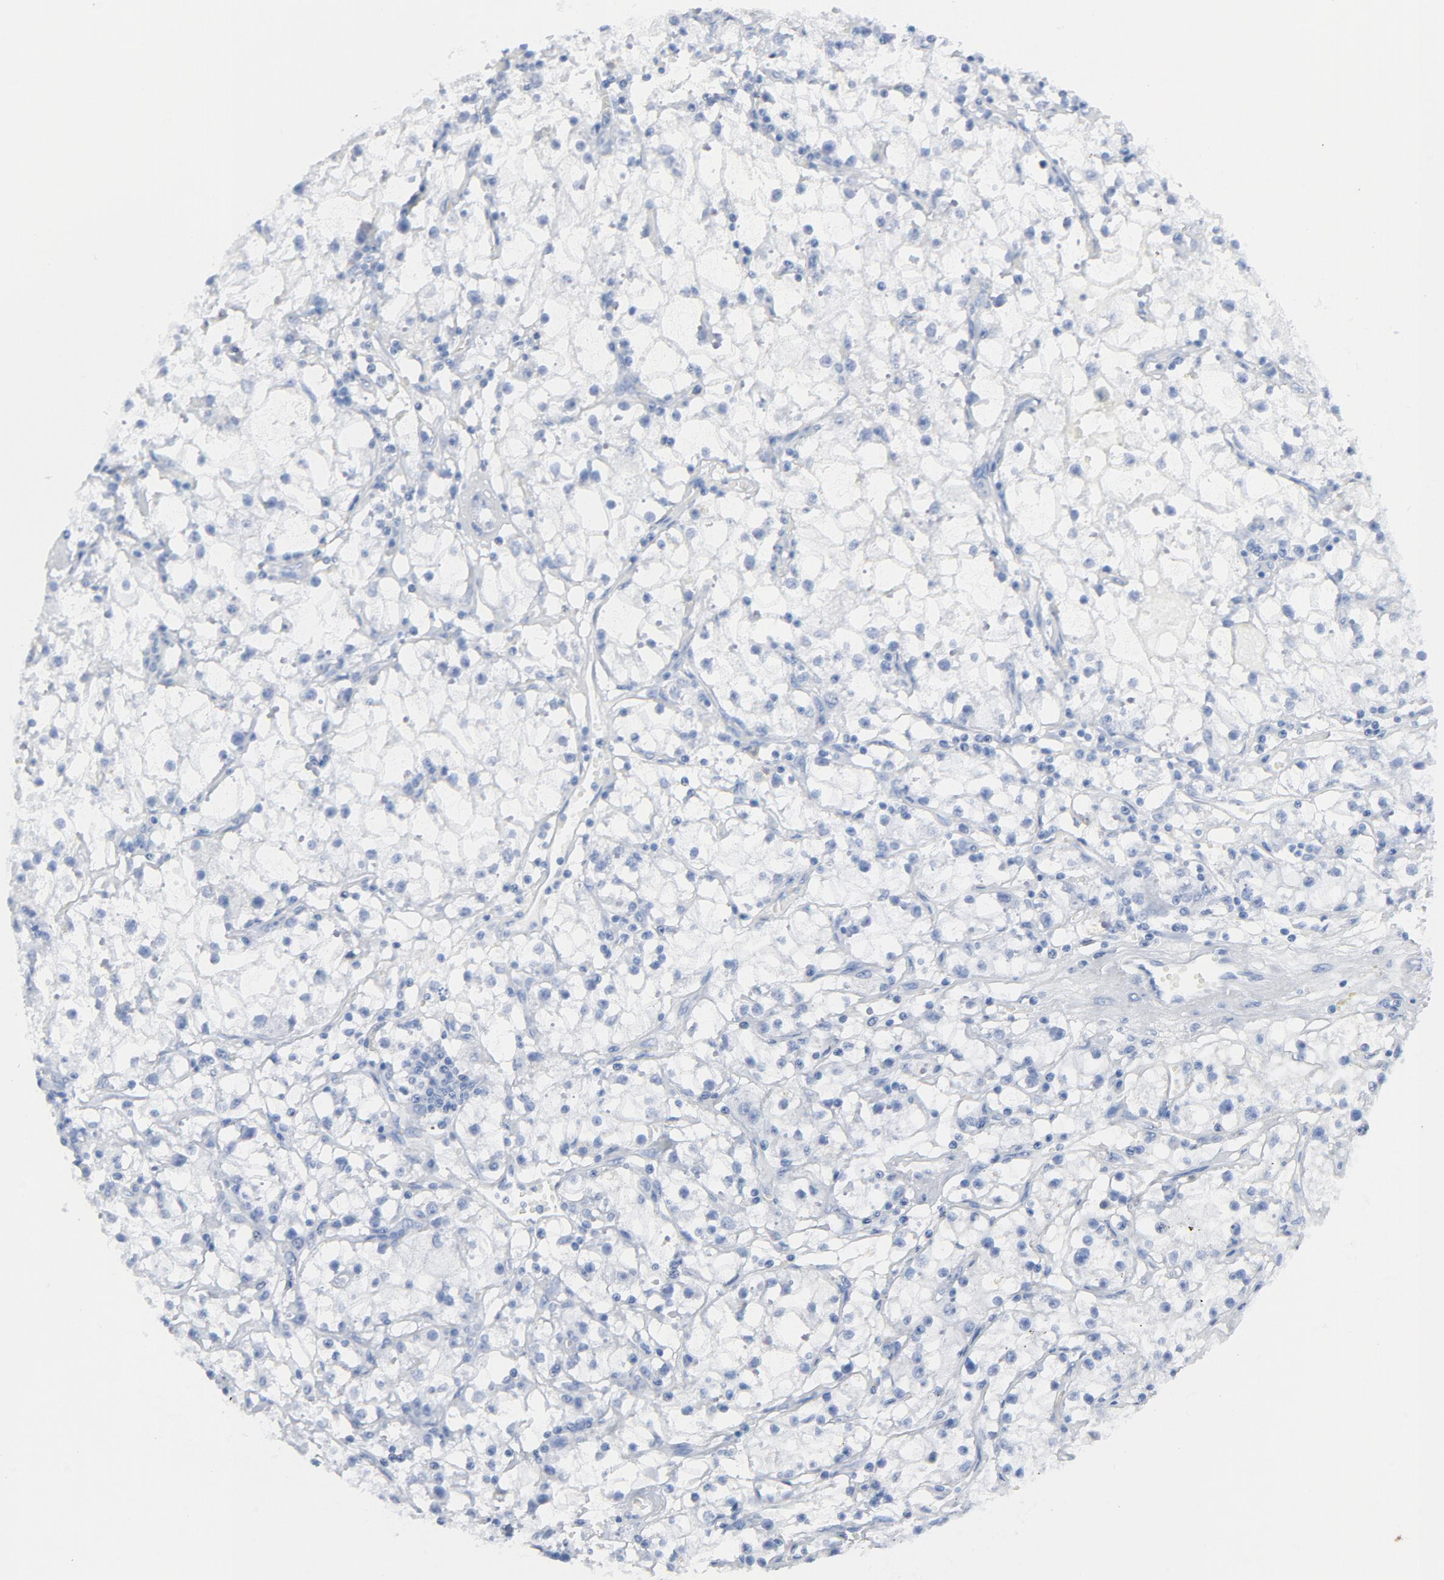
{"staining": {"intensity": "negative", "quantity": "none", "location": "none"}, "tissue": "renal cancer", "cell_type": "Tumor cells", "image_type": "cancer", "snomed": [{"axis": "morphology", "description": "Adenocarcinoma, NOS"}, {"axis": "topography", "description": "Kidney"}], "caption": "The micrograph reveals no significant staining in tumor cells of renal cancer. (DAB (3,3'-diaminobenzidine) IHC visualized using brightfield microscopy, high magnification).", "gene": "C14orf119", "patient": {"sex": "male", "age": 56}}